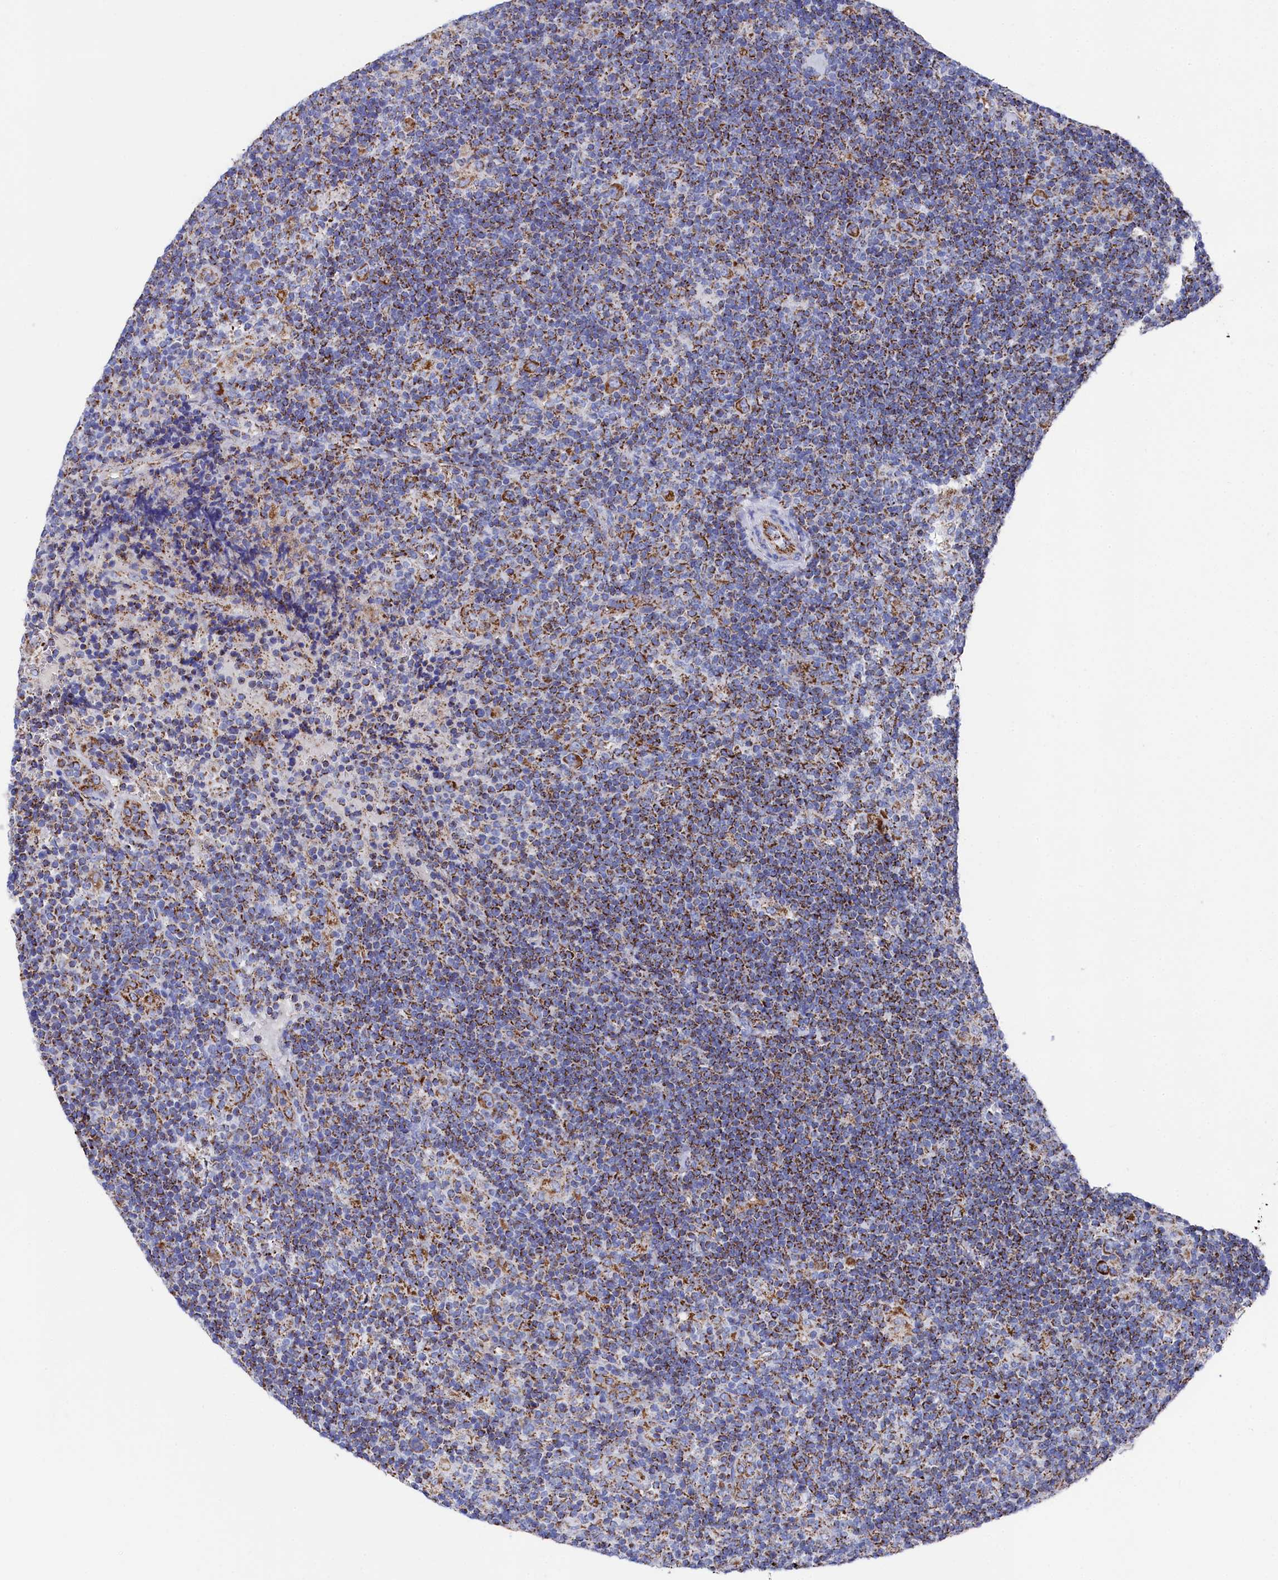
{"staining": {"intensity": "moderate", "quantity": ">75%", "location": "cytoplasmic/membranous"}, "tissue": "lymphoma", "cell_type": "Tumor cells", "image_type": "cancer", "snomed": [{"axis": "morphology", "description": "Hodgkin's disease, NOS"}, {"axis": "topography", "description": "Lymph node"}], "caption": "This is a histology image of immunohistochemistry (IHC) staining of lymphoma, which shows moderate expression in the cytoplasmic/membranous of tumor cells.", "gene": "MMAB", "patient": {"sex": "female", "age": 57}}